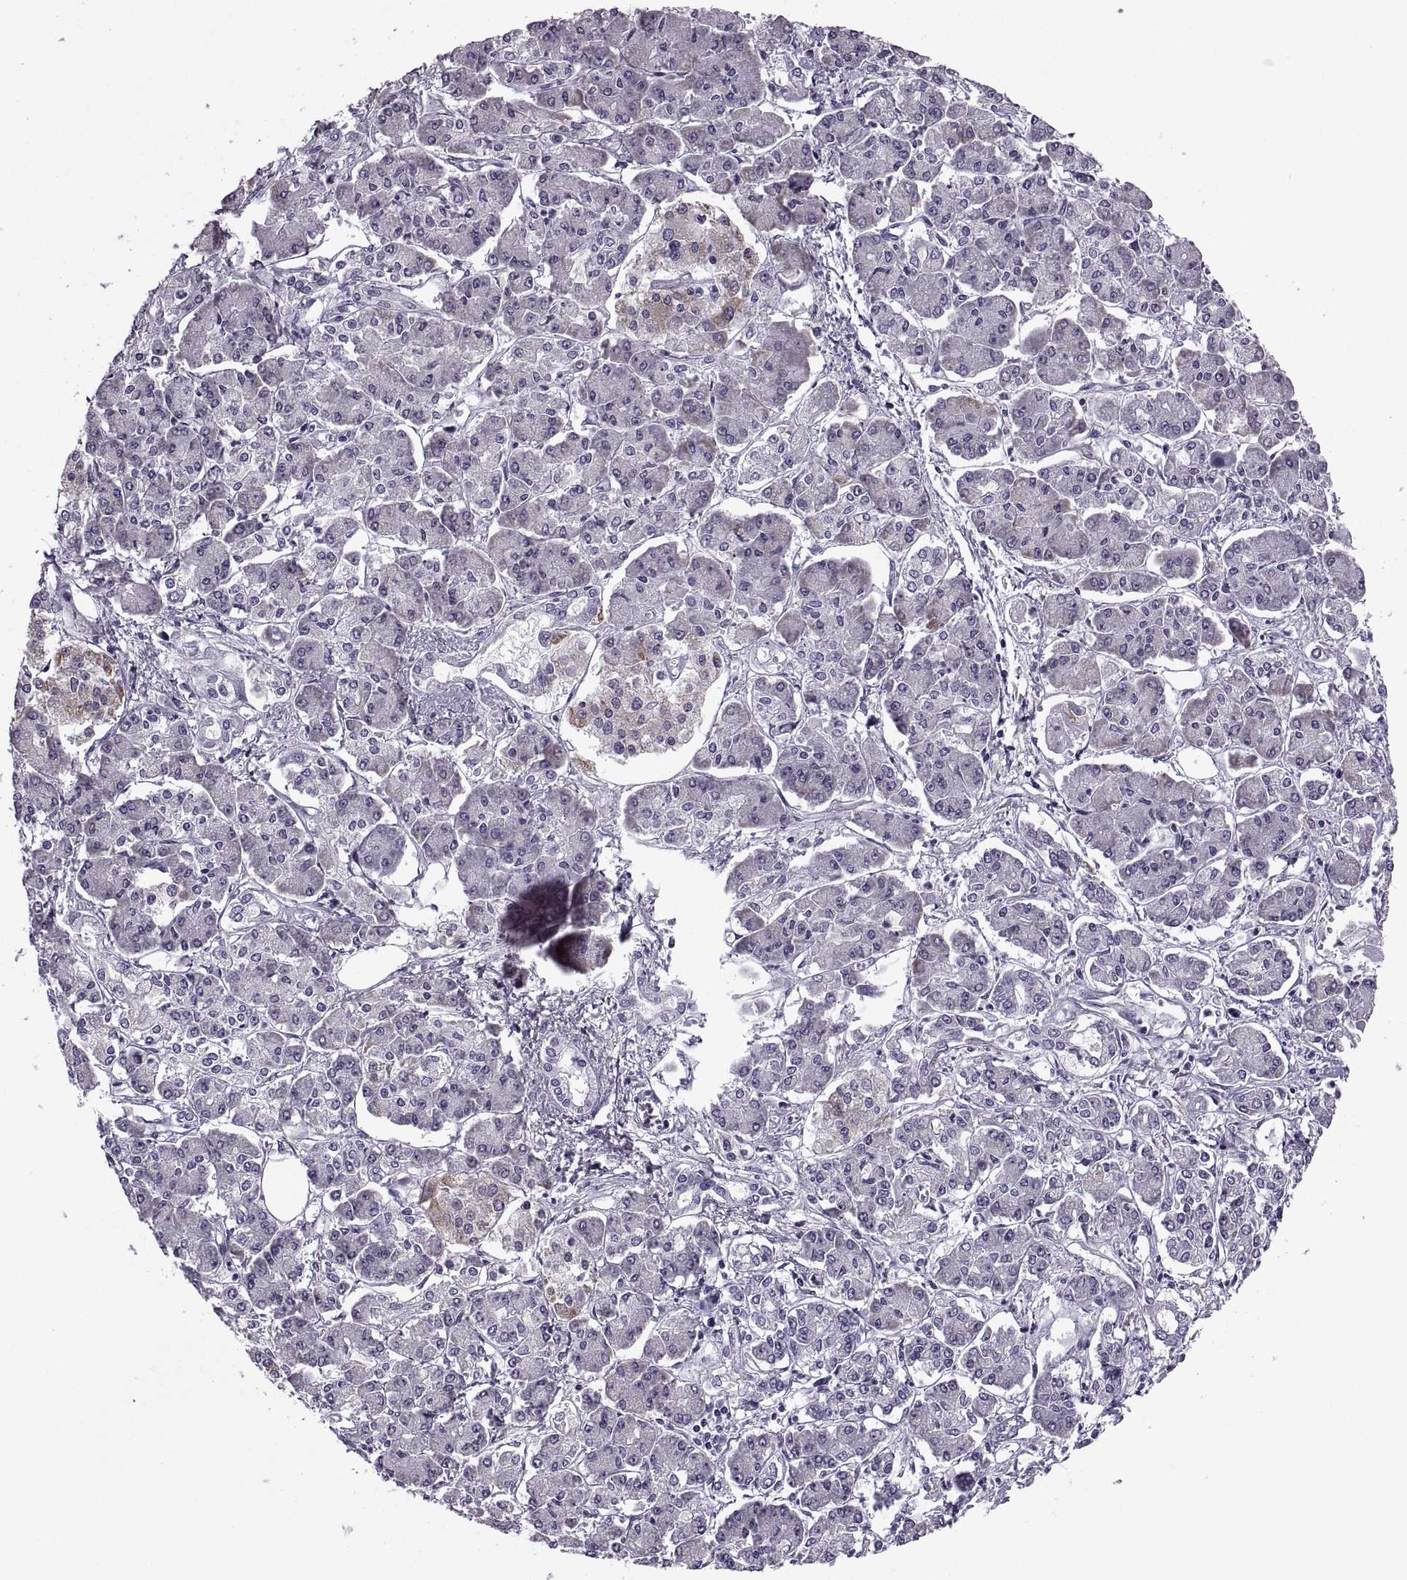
{"staining": {"intensity": "moderate", "quantity": "<25%", "location": "cytoplasmic/membranous"}, "tissue": "pancreatic cancer", "cell_type": "Tumor cells", "image_type": "cancer", "snomed": [{"axis": "morphology", "description": "Adenocarcinoma, NOS"}, {"axis": "topography", "description": "Pancreas"}], "caption": "Brown immunohistochemical staining in pancreatic cancer (adenocarcinoma) reveals moderate cytoplasmic/membranous expression in approximately <25% of tumor cells. Nuclei are stained in blue.", "gene": "LETM2", "patient": {"sex": "male", "age": 85}}